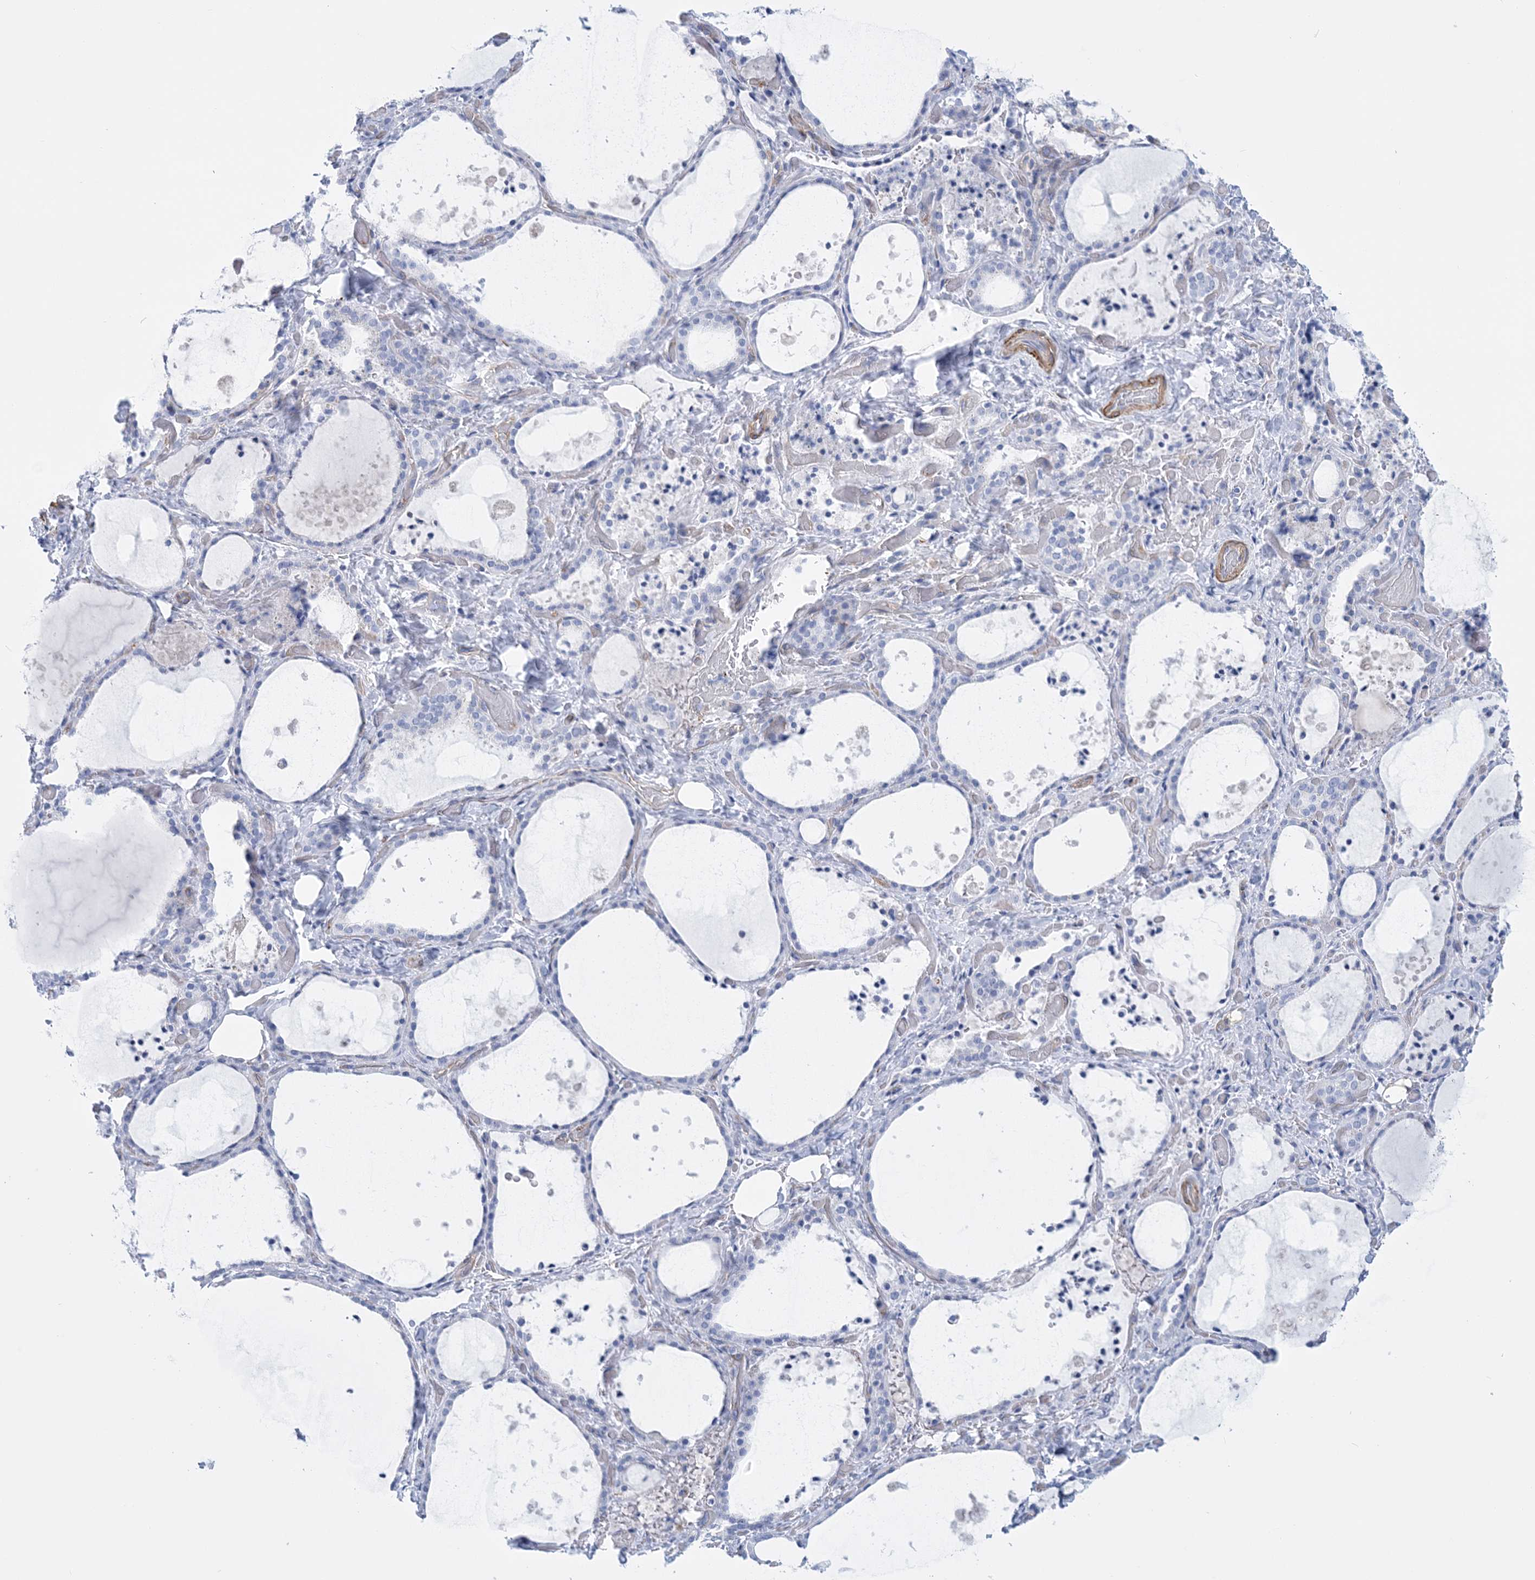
{"staining": {"intensity": "negative", "quantity": "none", "location": "none"}, "tissue": "thyroid gland", "cell_type": "Glandular cells", "image_type": "normal", "snomed": [{"axis": "morphology", "description": "Normal tissue, NOS"}, {"axis": "topography", "description": "Thyroid gland"}], "caption": "This is an immunohistochemistry (IHC) image of benign human thyroid gland. There is no staining in glandular cells.", "gene": "C11orf21", "patient": {"sex": "female", "age": 44}}